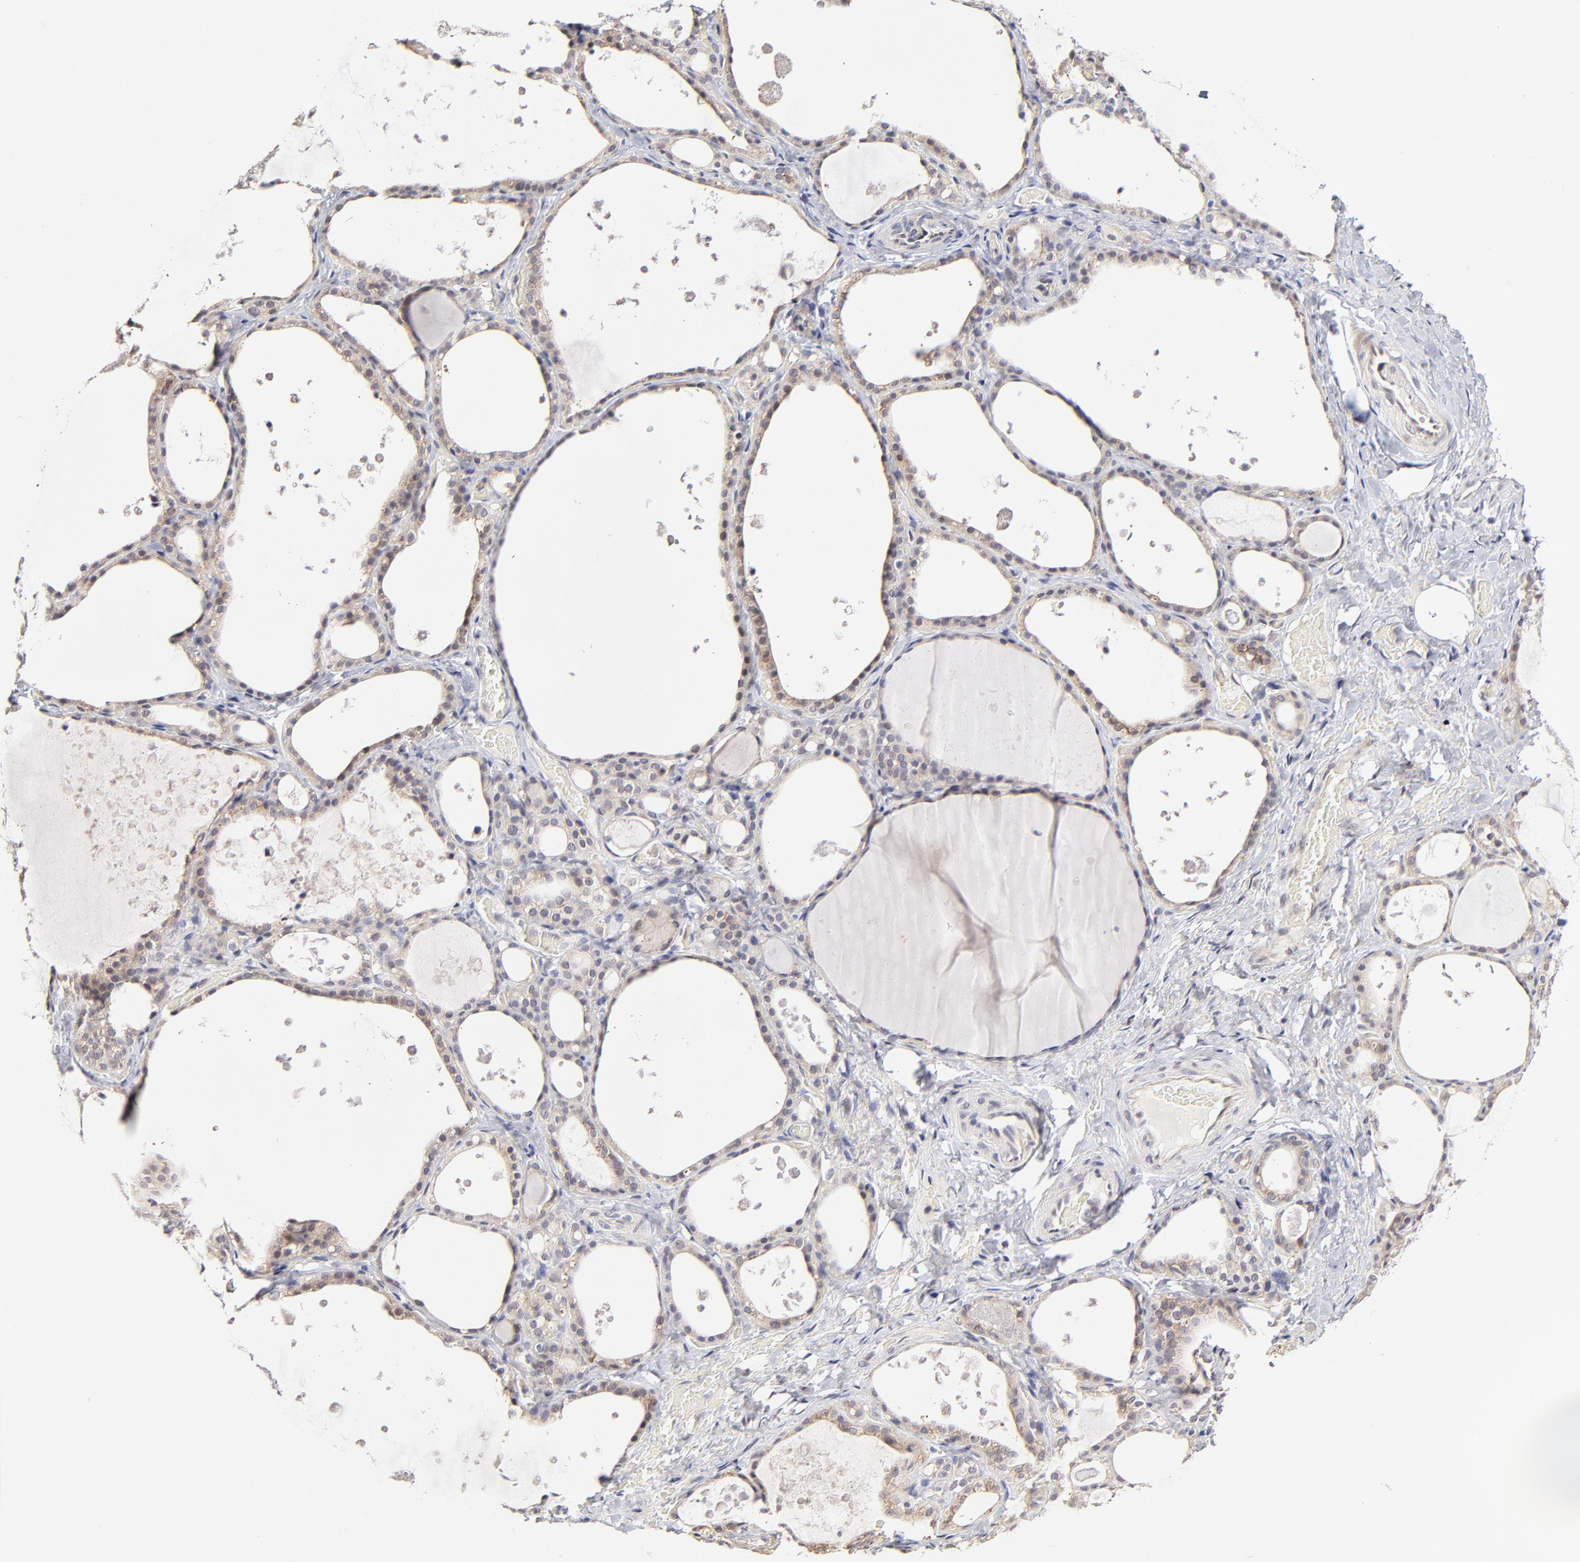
{"staining": {"intensity": "weak", "quantity": ">75%", "location": "cytoplasmic/membranous"}, "tissue": "thyroid gland", "cell_type": "Glandular cells", "image_type": "normal", "snomed": [{"axis": "morphology", "description": "Normal tissue, NOS"}, {"axis": "topography", "description": "Thyroid gland"}], "caption": "Immunohistochemical staining of benign human thyroid gland exhibits >75% levels of weak cytoplasmic/membranous protein positivity in about >75% of glandular cells. Nuclei are stained in blue.", "gene": "ZNF10", "patient": {"sex": "male", "age": 61}}